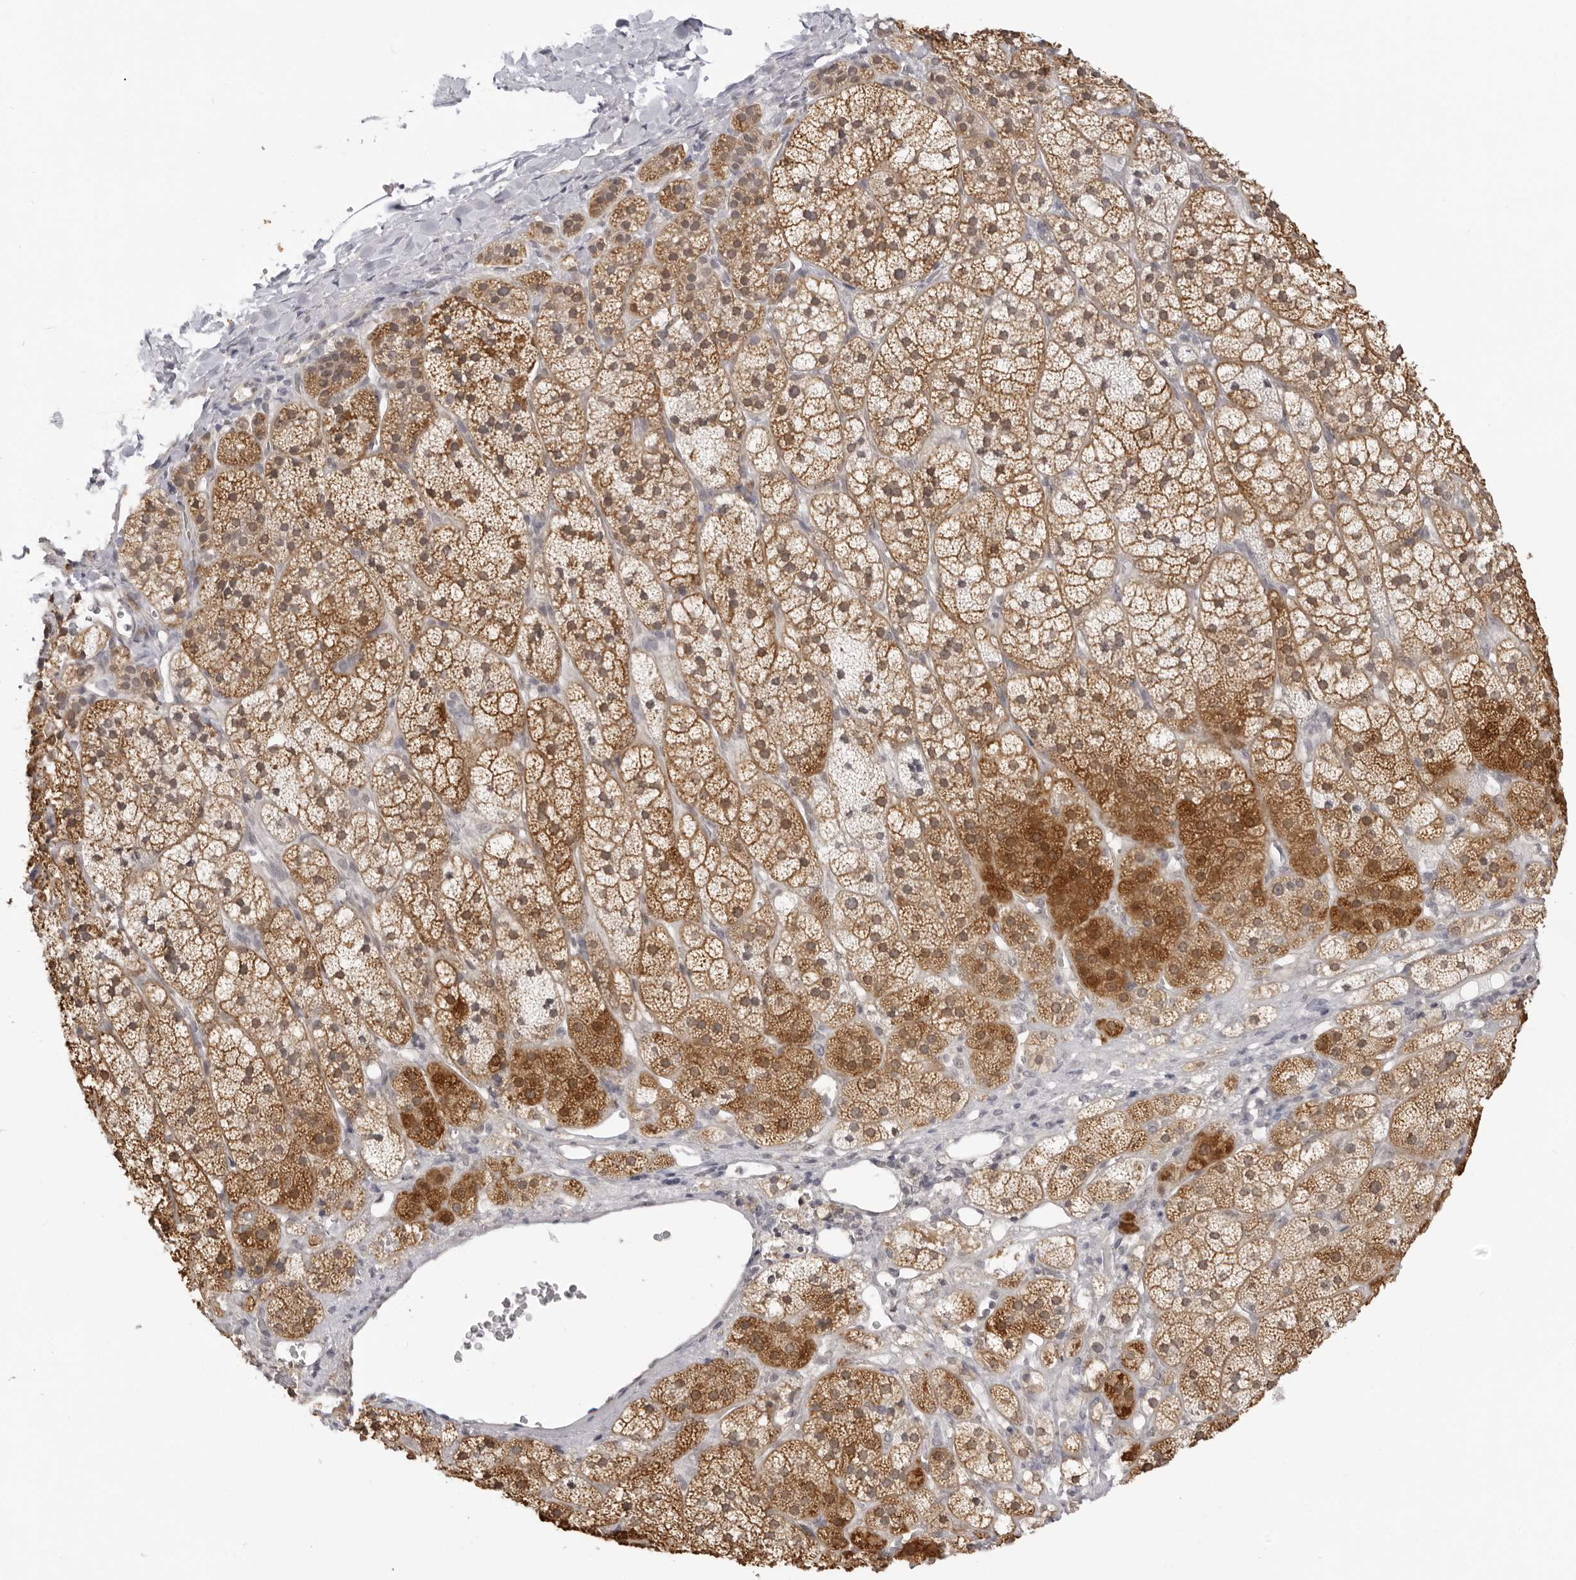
{"staining": {"intensity": "moderate", "quantity": ">75%", "location": "cytoplasmic/membranous"}, "tissue": "adrenal gland", "cell_type": "Glandular cells", "image_type": "normal", "snomed": [{"axis": "morphology", "description": "Normal tissue, NOS"}, {"axis": "topography", "description": "Adrenal gland"}], "caption": "Glandular cells exhibit medium levels of moderate cytoplasmic/membranous positivity in about >75% of cells in unremarkable human adrenal gland.", "gene": "FDPS", "patient": {"sex": "female", "age": 44}}